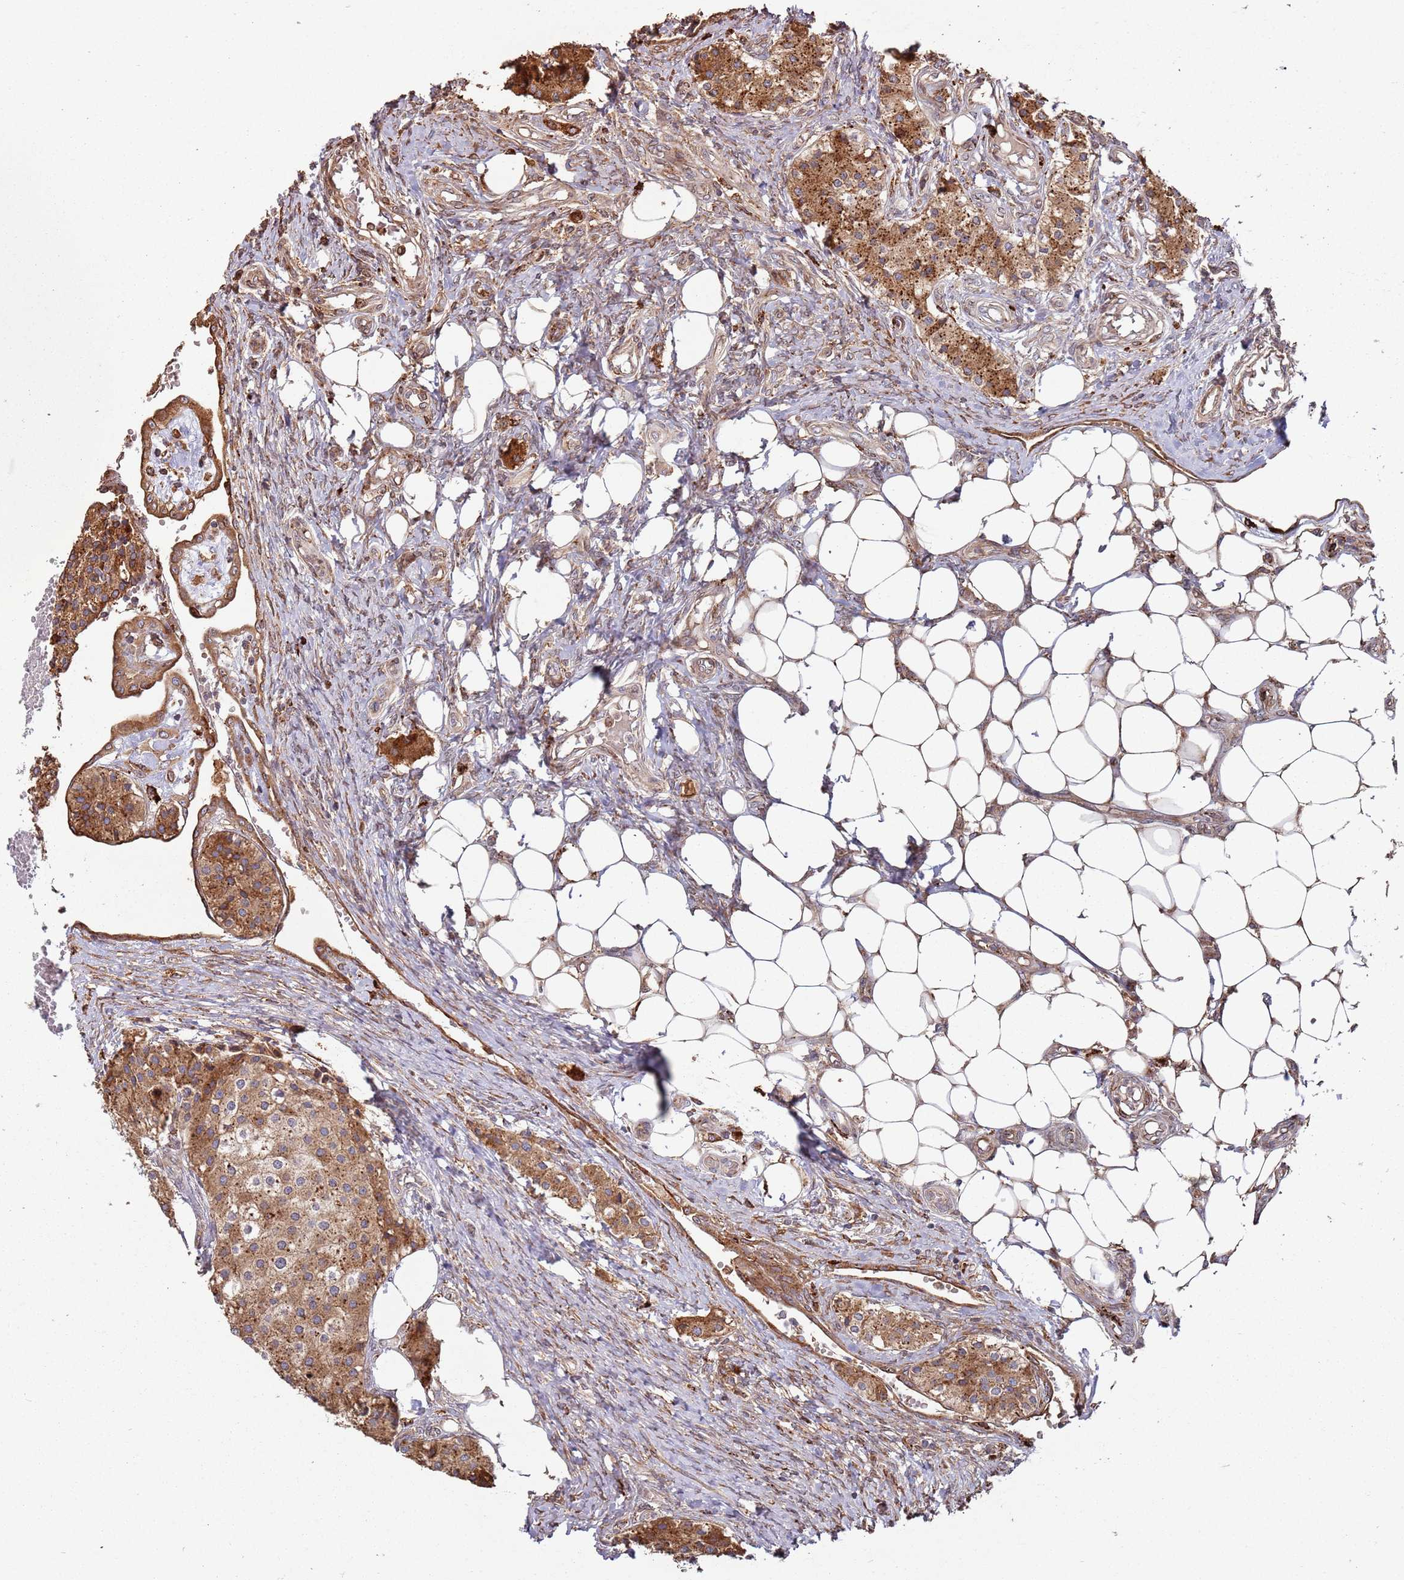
{"staining": {"intensity": "strong", "quantity": ">75%", "location": "cytoplasmic/membranous"}, "tissue": "carcinoid", "cell_type": "Tumor cells", "image_type": "cancer", "snomed": [{"axis": "morphology", "description": "Carcinoid, malignant, NOS"}, {"axis": "topography", "description": "Colon"}], "caption": "High-magnification brightfield microscopy of carcinoid stained with DAB (3,3'-diaminobenzidine) (brown) and counterstained with hematoxylin (blue). tumor cells exhibit strong cytoplasmic/membranous staining is identified in about>75% of cells.", "gene": "LACC1", "patient": {"sex": "female", "age": 52}}